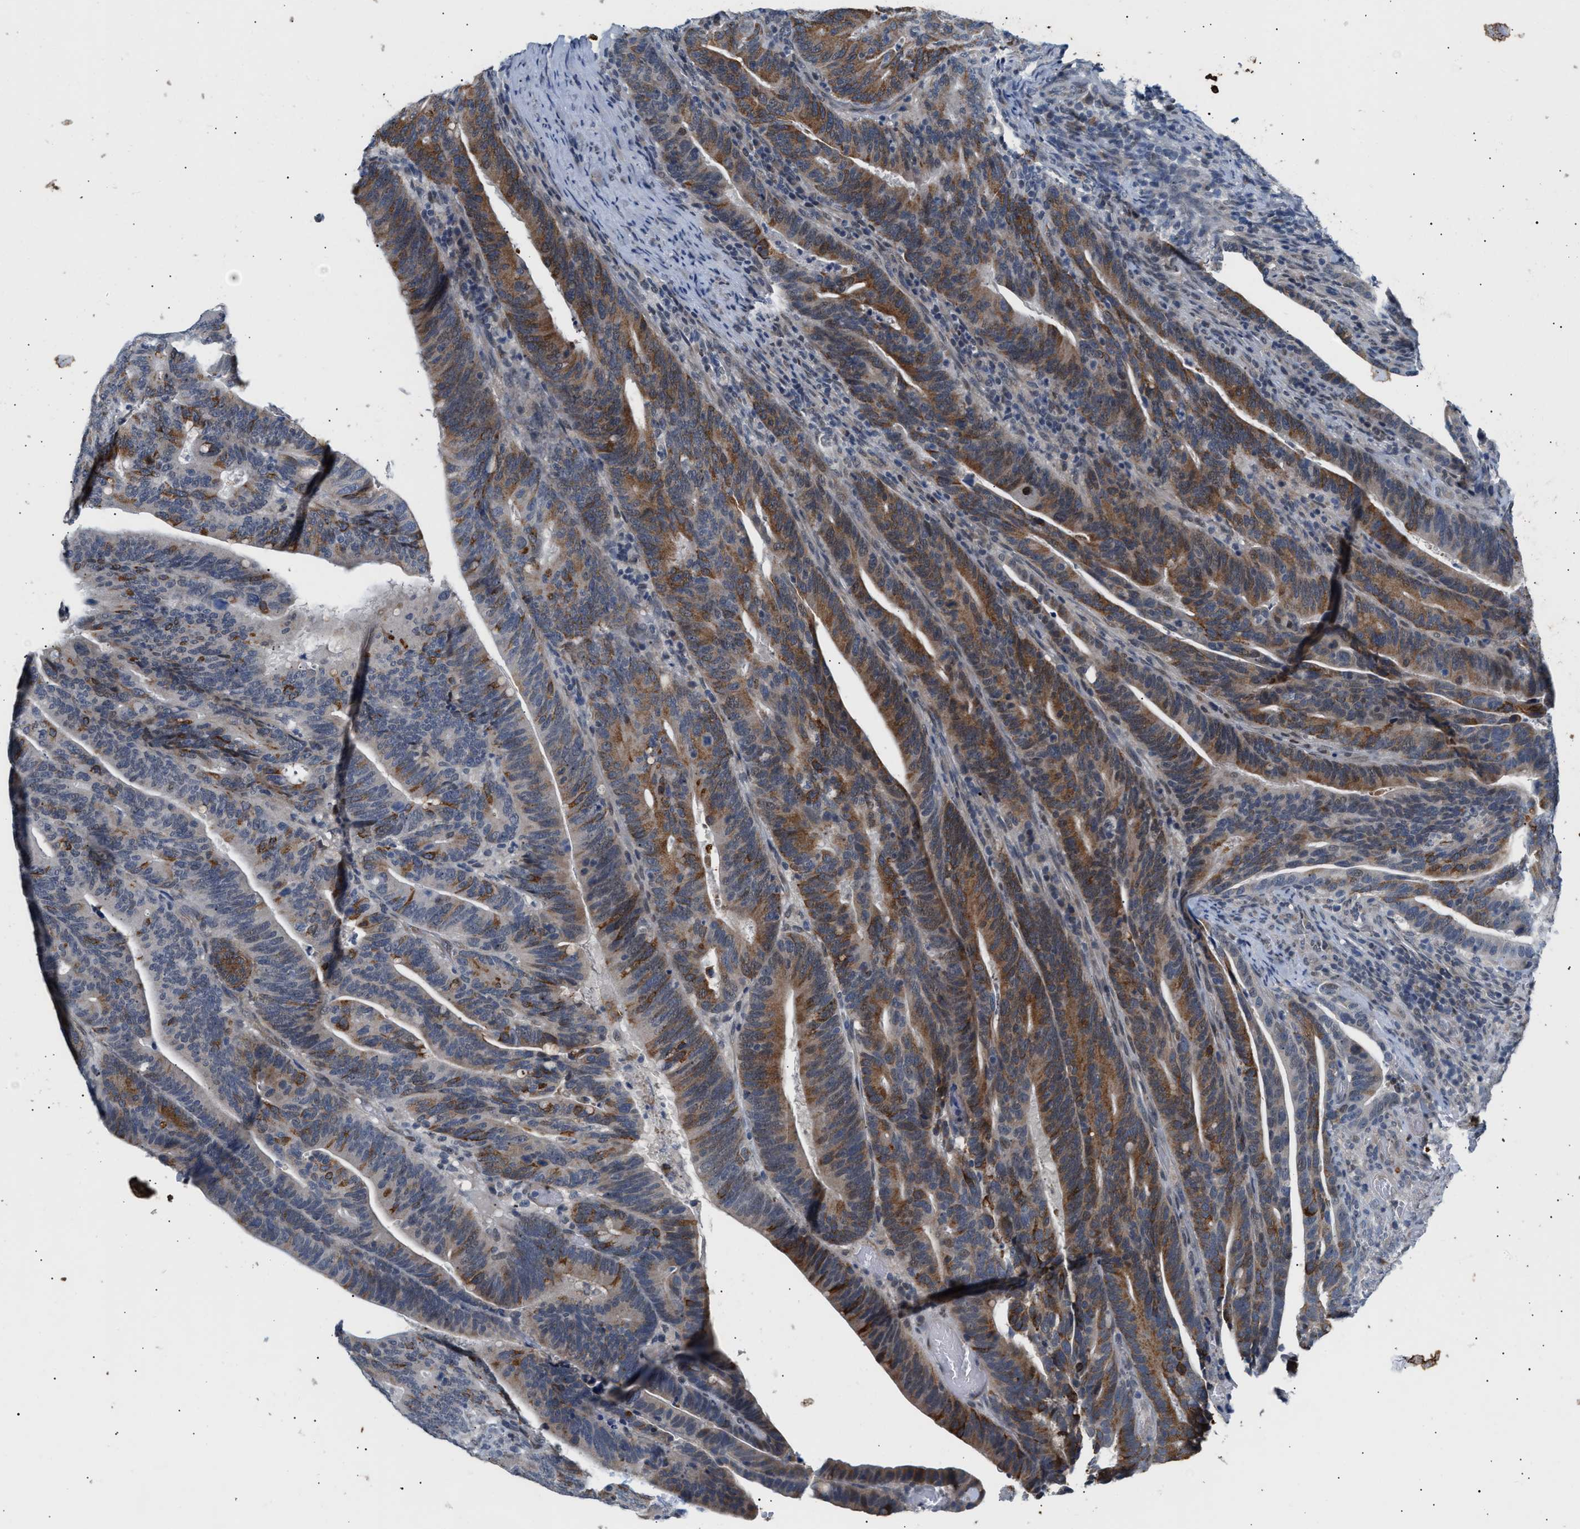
{"staining": {"intensity": "moderate", "quantity": ">75%", "location": "cytoplasmic/membranous"}, "tissue": "colorectal cancer", "cell_type": "Tumor cells", "image_type": "cancer", "snomed": [{"axis": "morphology", "description": "Adenocarcinoma, NOS"}, {"axis": "topography", "description": "Colon"}], "caption": "An image showing moderate cytoplasmic/membranous positivity in about >75% of tumor cells in colorectal cancer, as visualized by brown immunohistochemical staining.", "gene": "TXNRD3", "patient": {"sex": "female", "age": 66}}